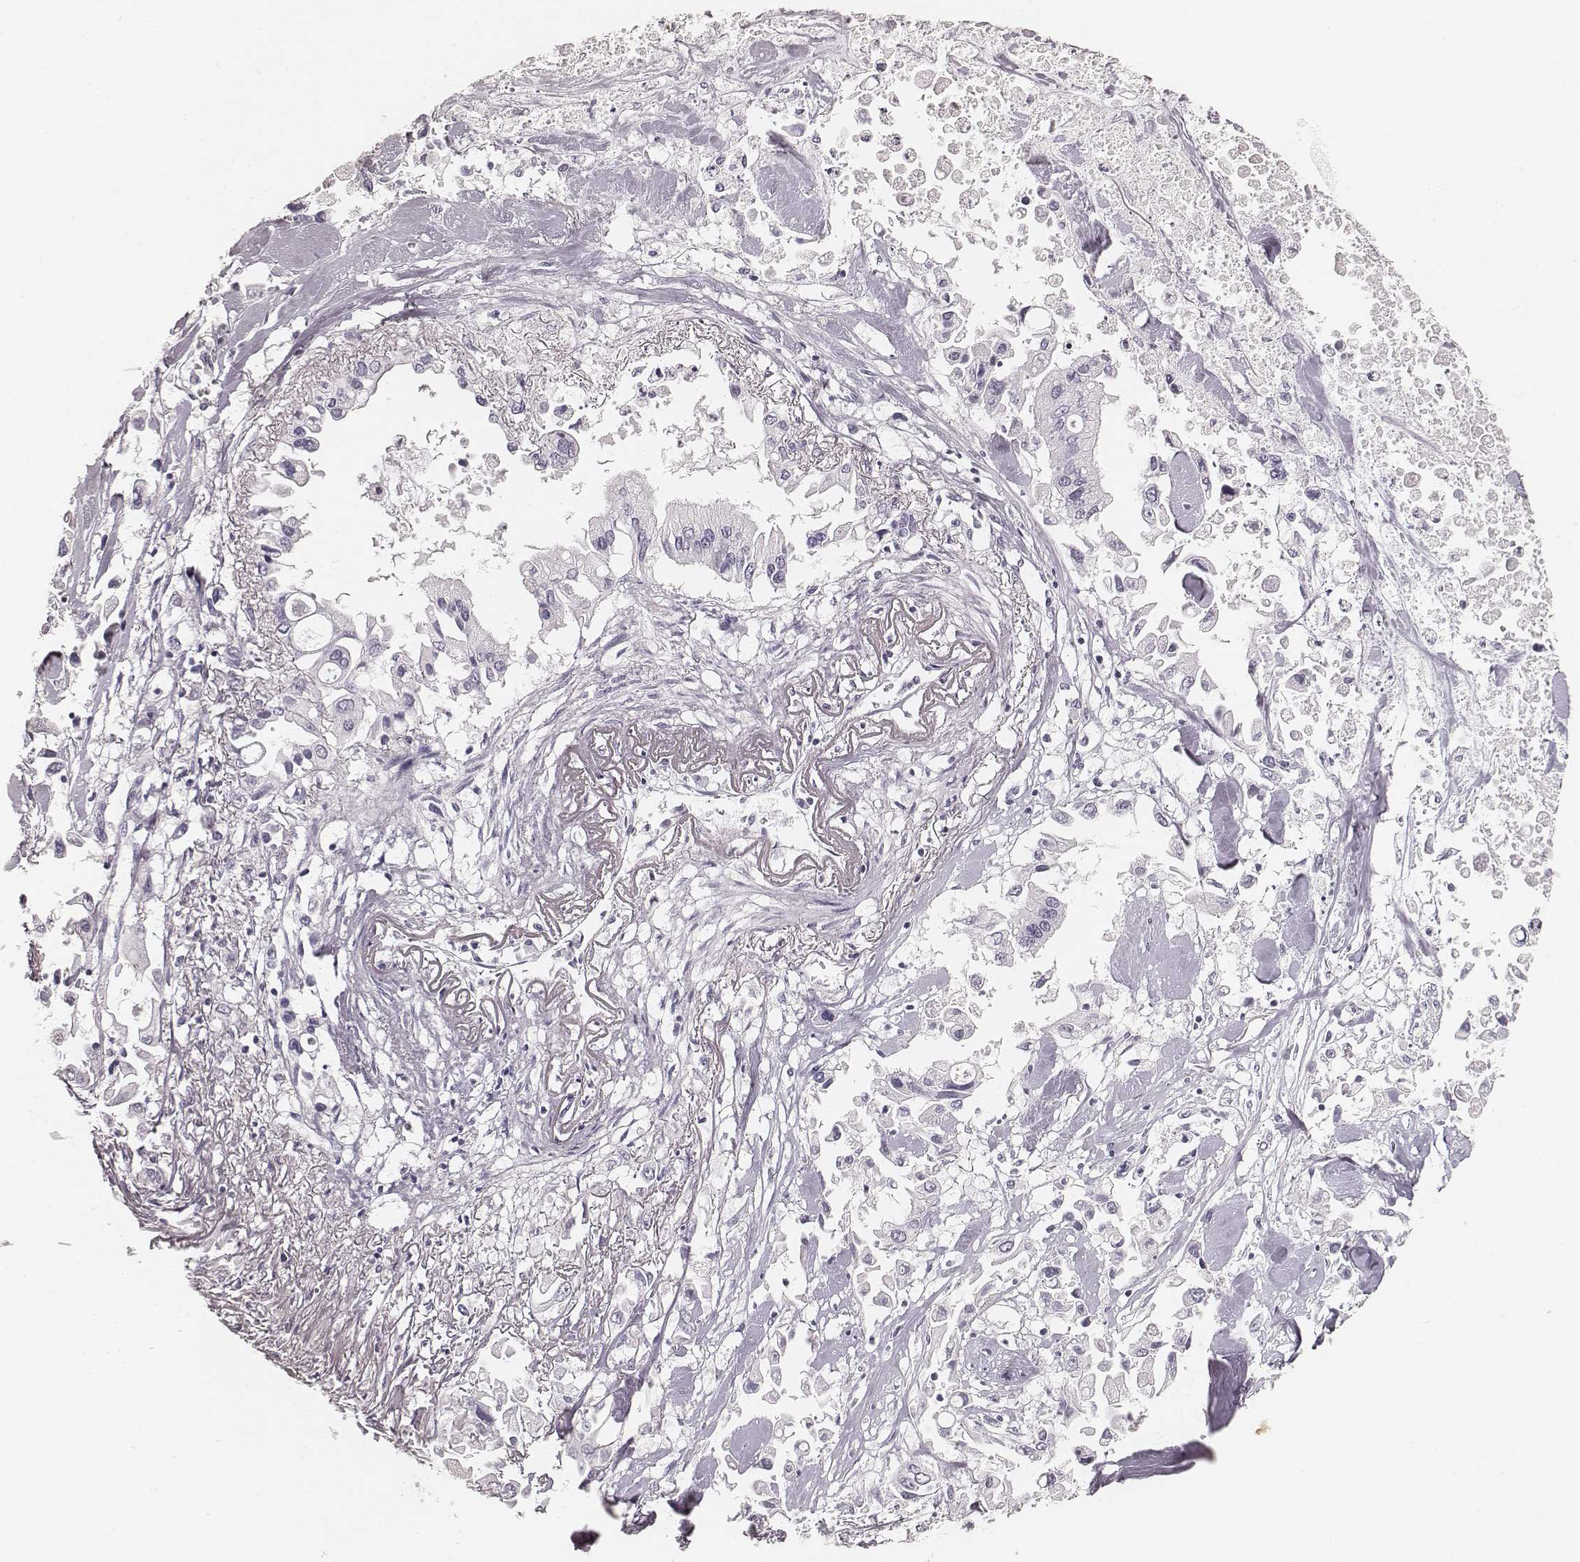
{"staining": {"intensity": "negative", "quantity": "none", "location": "none"}, "tissue": "pancreatic cancer", "cell_type": "Tumor cells", "image_type": "cancer", "snomed": [{"axis": "morphology", "description": "Adenocarcinoma, NOS"}, {"axis": "topography", "description": "Pancreas"}], "caption": "Human pancreatic cancer (adenocarcinoma) stained for a protein using immunohistochemistry exhibits no staining in tumor cells.", "gene": "HNF4G", "patient": {"sex": "female", "age": 83}}